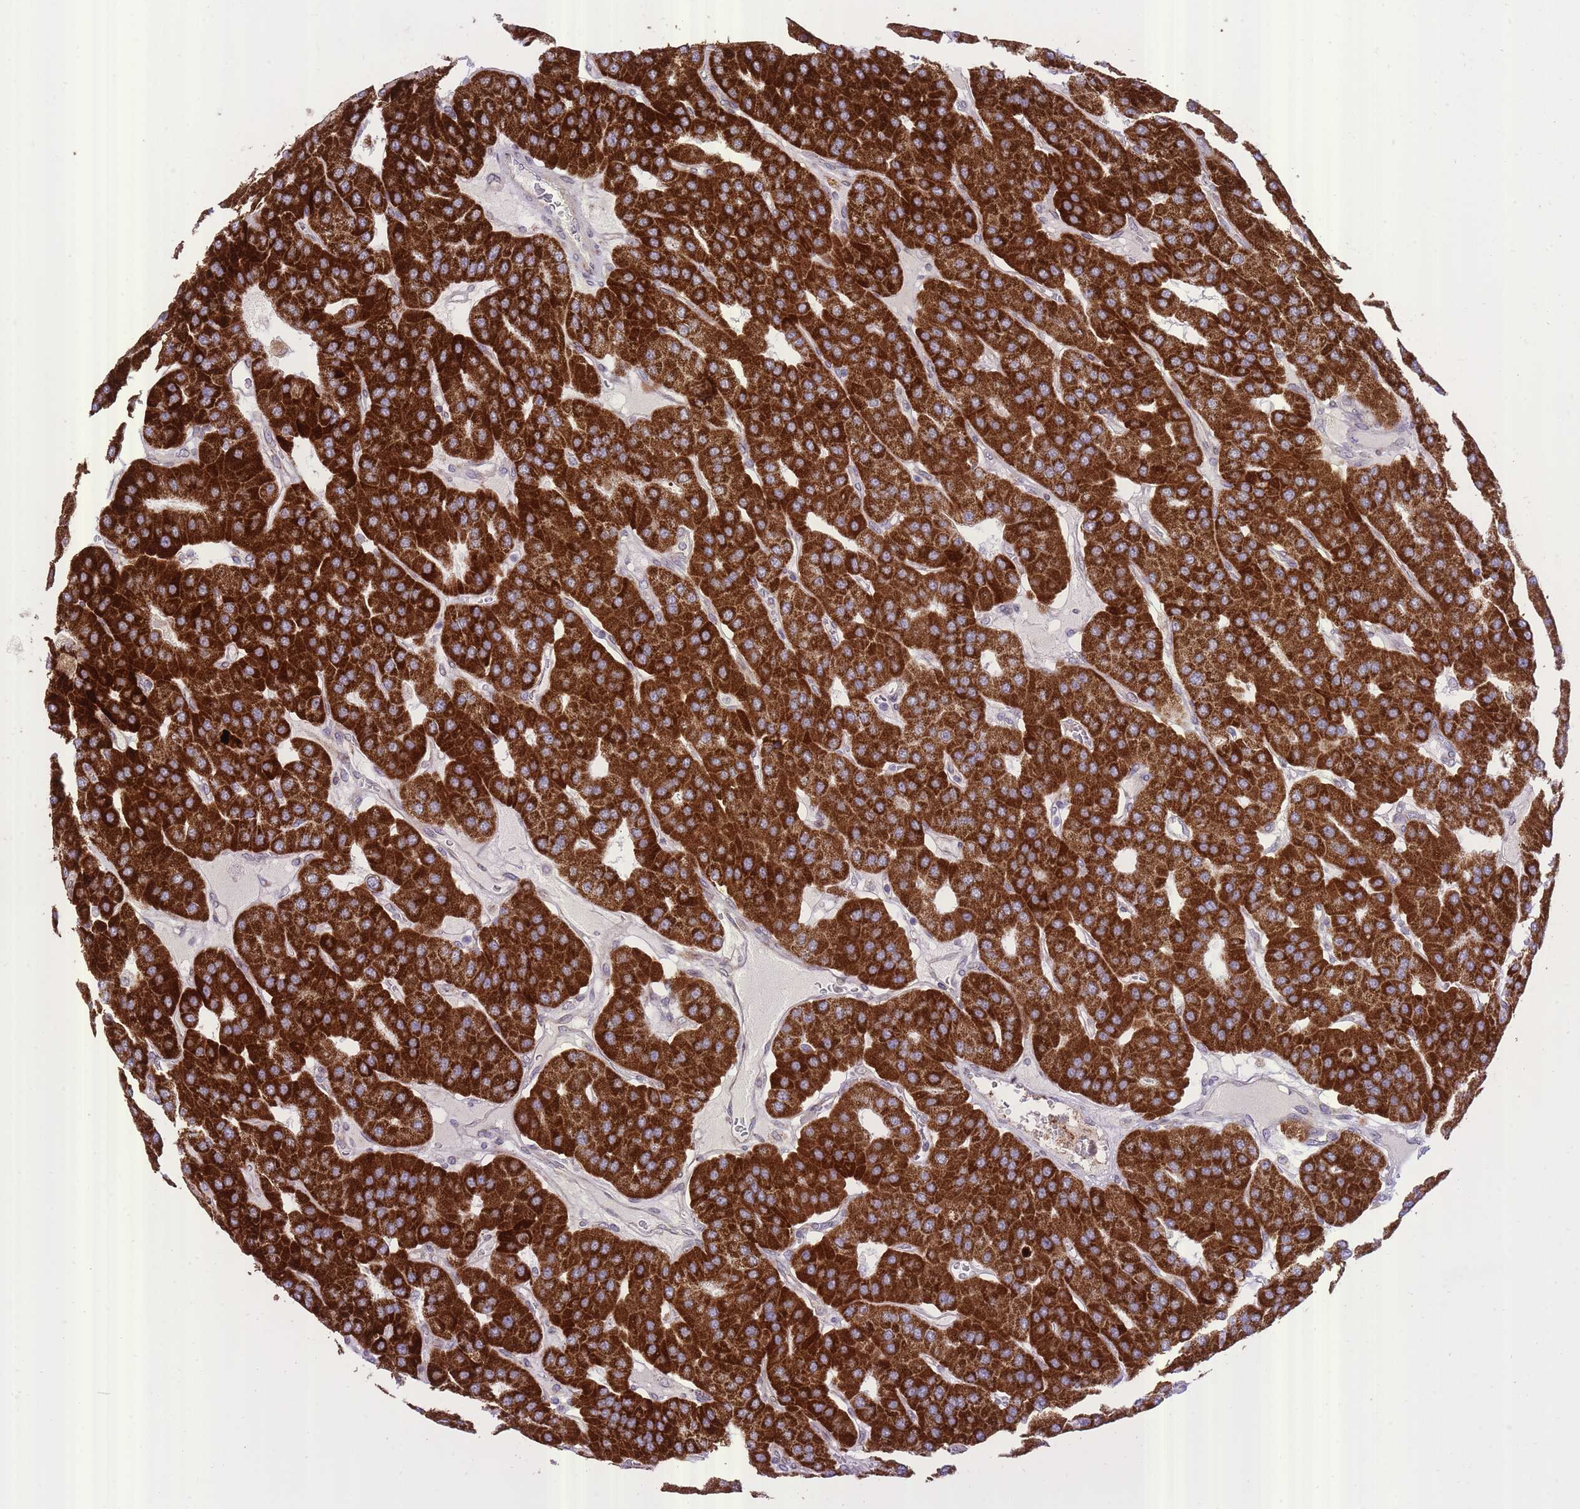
{"staining": {"intensity": "strong", "quantity": ">75%", "location": "cytoplasmic/membranous"}, "tissue": "parathyroid gland", "cell_type": "Glandular cells", "image_type": "normal", "snomed": [{"axis": "morphology", "description": "Normal tissue, NOS"}, {"axis": "morphology", "description": "Adenoma, NOS"}, {"axis": "topography", "description": "Parathyroid gland"}], "caption": "A high amount of strong cytoplasmic/membranous positivity is identified in approximately >75% of glandular cells in benign parathyroid gland.", "gene": "SLC4A4", "patient": {"sex": "female", "age": 86}}